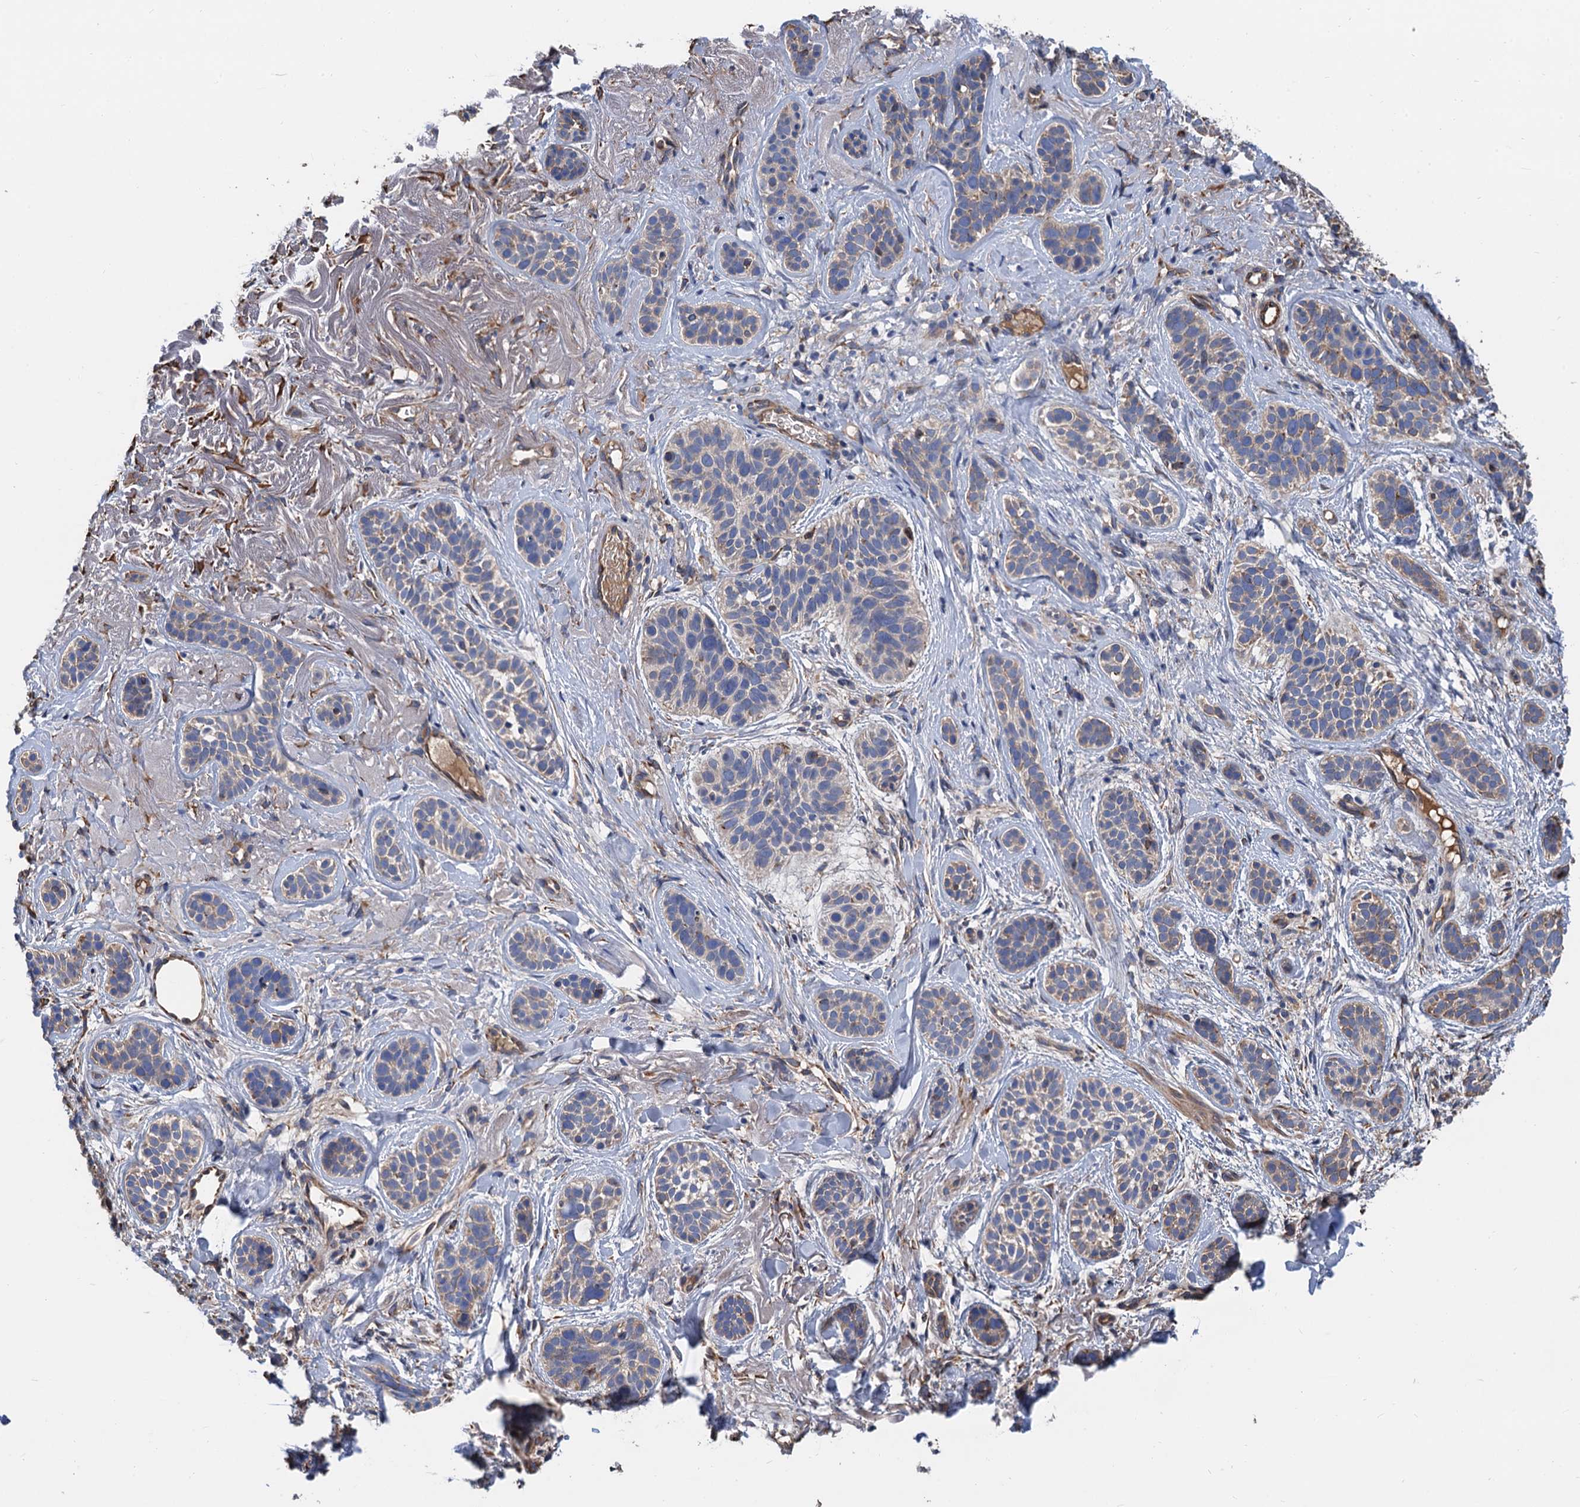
{"staining": {"intensity": "weak", "quantity": "<25%", "location": "cytoplasmic/membranous"}, "tissue": "skin cancer", "cell_type": "Tumor cells", "image_type": "cancer", "snomed": [{"axis": "morphology", "description": "Basal cell carcinoma"}, {"axis": "topography", "description": "Skin"}], "caption": "This is a photomicrograph of immunohistochemistry (IHC) staining of basal cell carcinoma (skin), which shows no expression in tumor cells.", "gene": "CNNM1", "patient": {"sex": "male", "age": 71}}